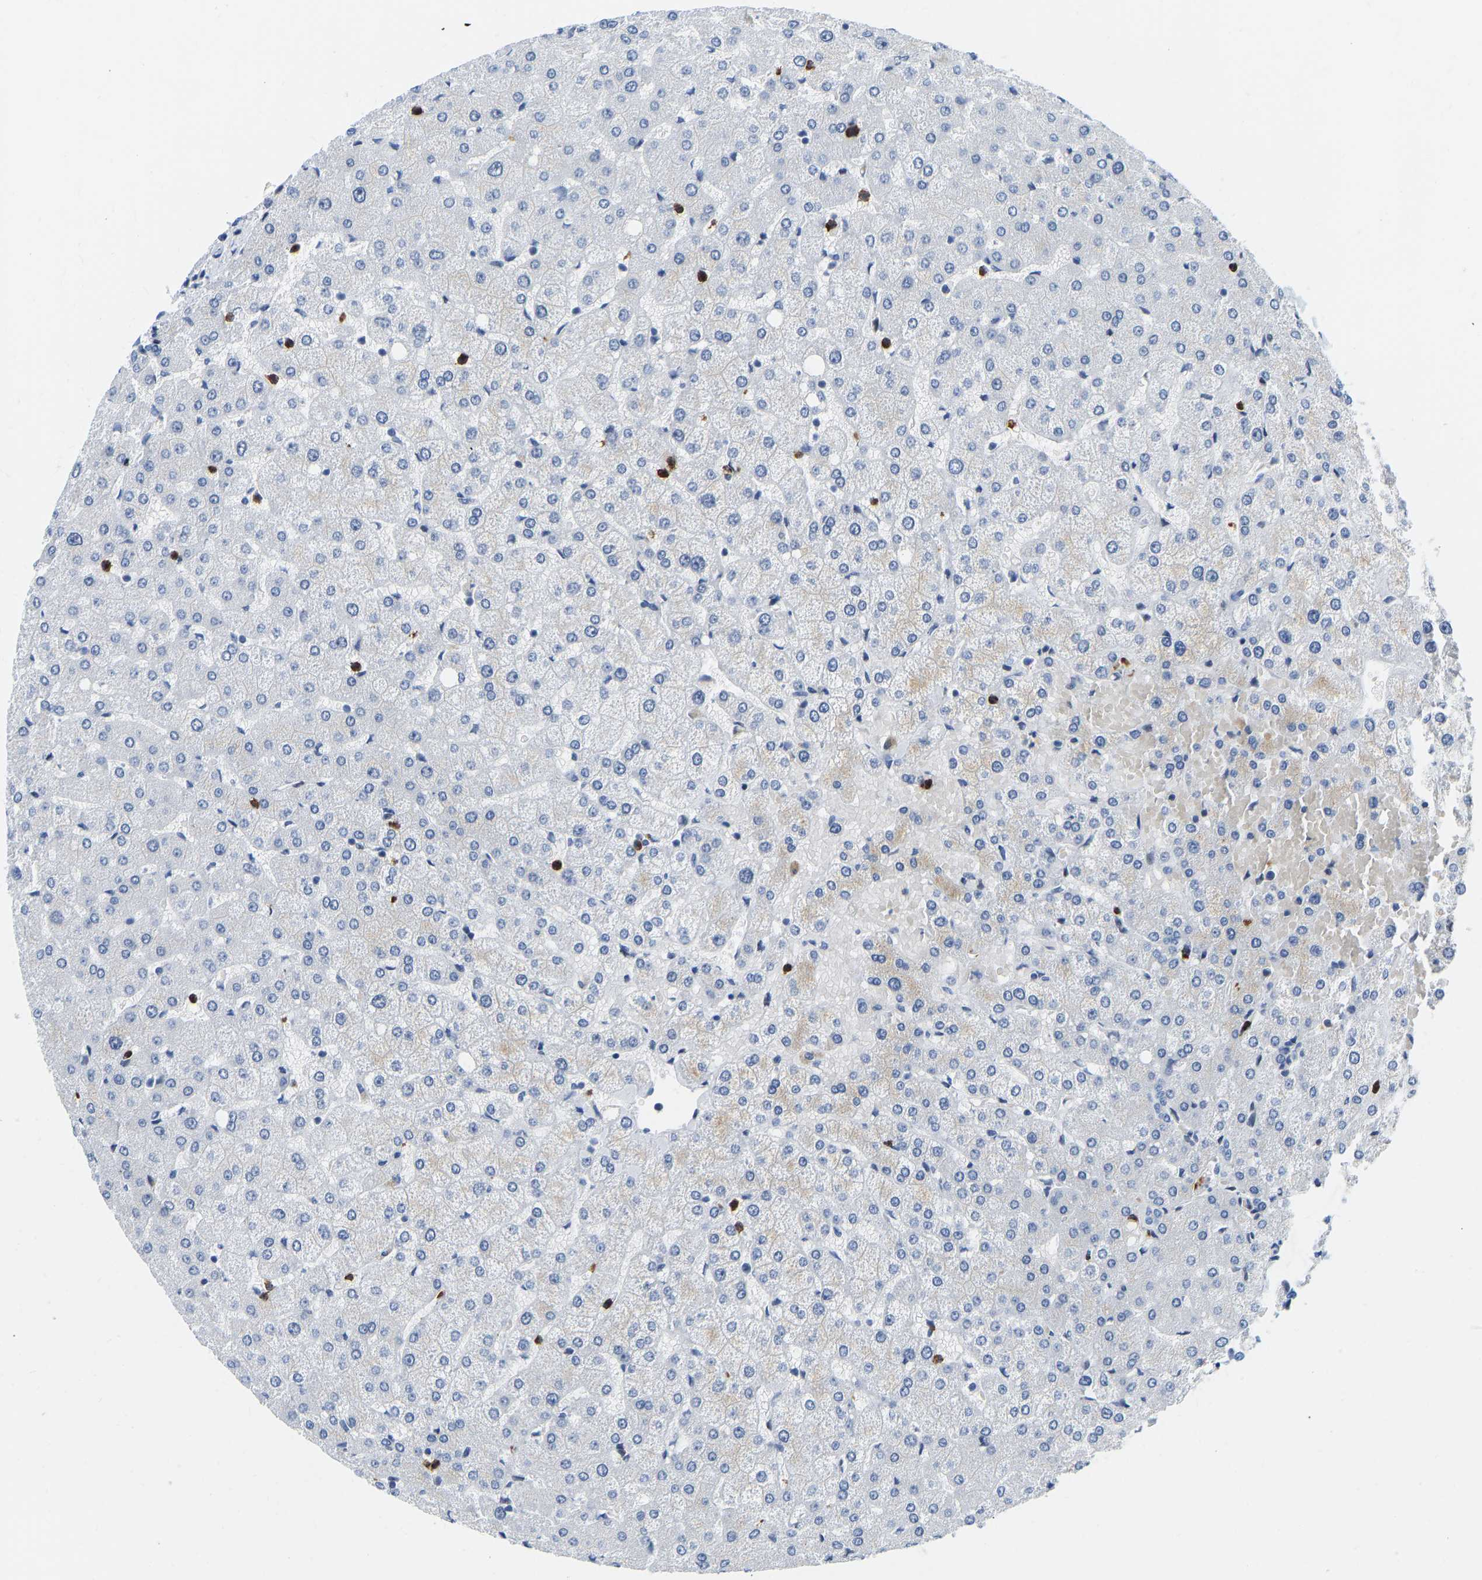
{"staining": {"intensity": "negative", "quantity": "none", "location": "none"}, "tissue": "liver", "cell_type": "Cholangiocytes", "image_type": "normal", "snomed": [{"axis": "morphology", "description": "Normal tissue, NOS"}, {"axis": "topography", "description": "Liver"}], "caption": "Immunohistochemistry (IHC) photomicrograph of normal human liver stained for a protein (brown), which exhibits no staining in cholangiocytes.", "gene": "HDAC5", "patient": {"sex": "female", "age": 54}}